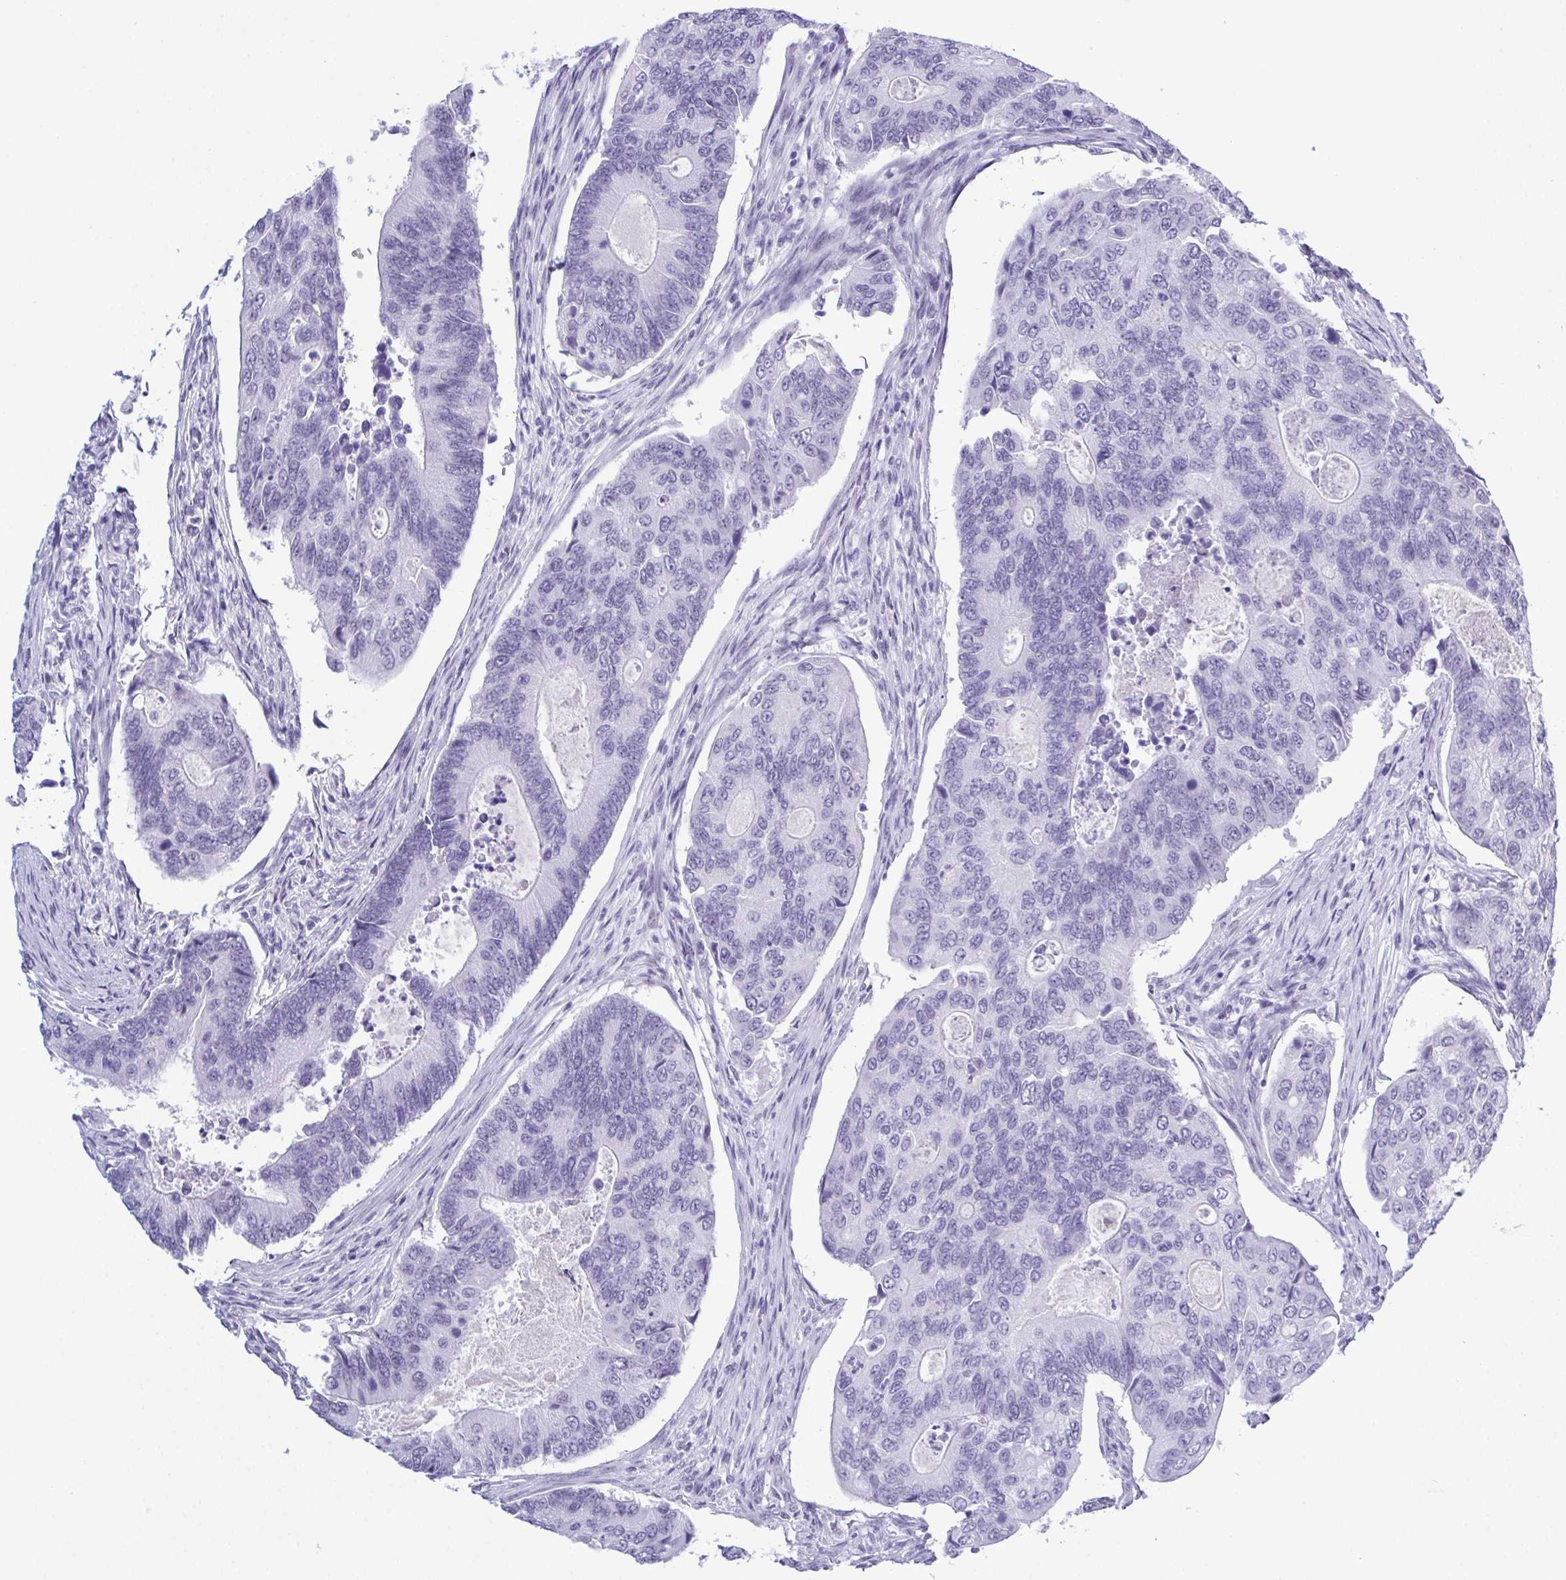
{"staining": {"intensity": "negative", "quantity": "none", "location": "none"}, "tissue": "colorectal cancer", "cell_type": "Tumor cells", "image_type": "cancer", "snomed": [{"axis": "morphology", "description": "Adenocarcinoma, NOS"}, {"axis": "topography", "description": "Colon"}], "caption": "Colorectal cancer (adenocarcinoma) was stained to show a protein in brown. There is no significant expression in tumor cells.", "gene": "SUGP2", "patient": {"sex": "female", "age": 67}}